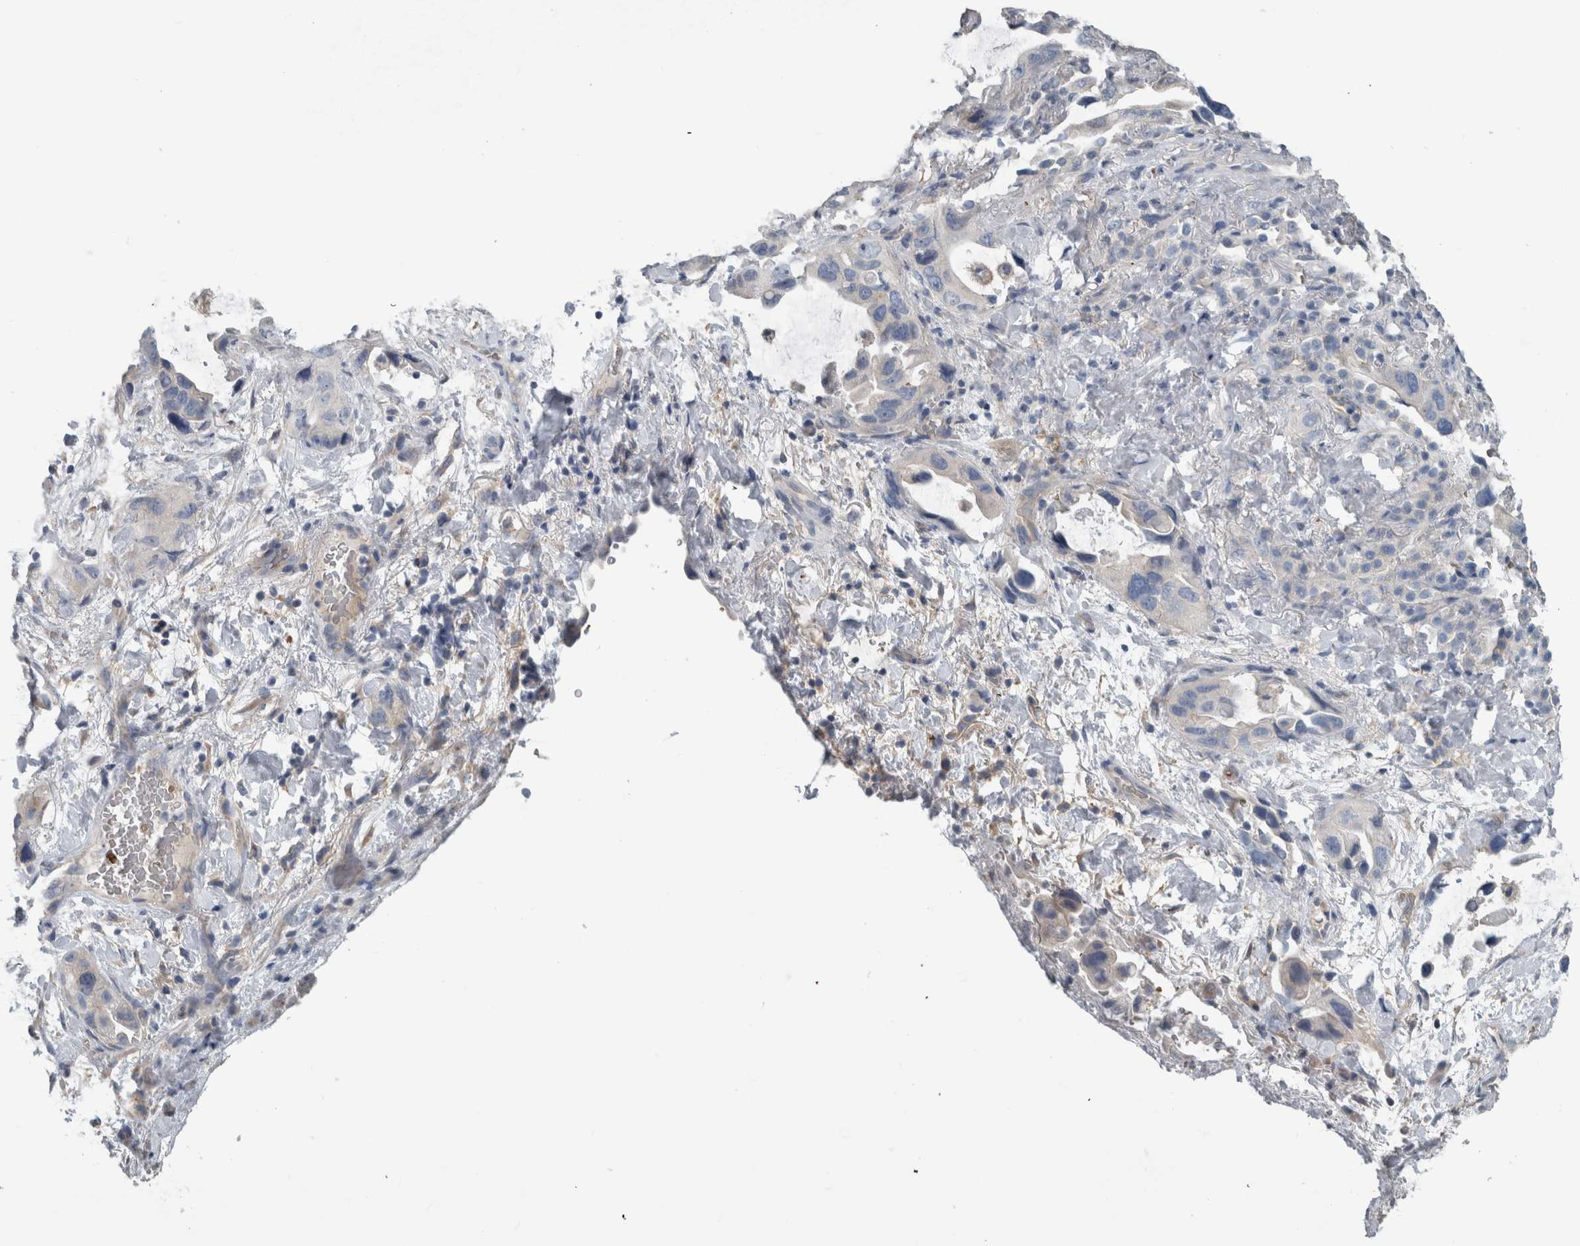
{"staining": {"intensity": "negative", "quantity": "none", "location": "none"}, "tissue": "lung cancer", "cell_type": "Tumor cells", "image_type": "cancer", "snomed": [{"axis": "morphology", "description": "Squamous cell carcinoma, NOS"}, {"axis": "topography", "description": "Lung"}], "caption": "Tumor cells are negative for brown protein staining in lung cancer (squamous cell carcinoma).", "gene": "SH3GL2", "patient": {"sex": "female", "age": 73}}